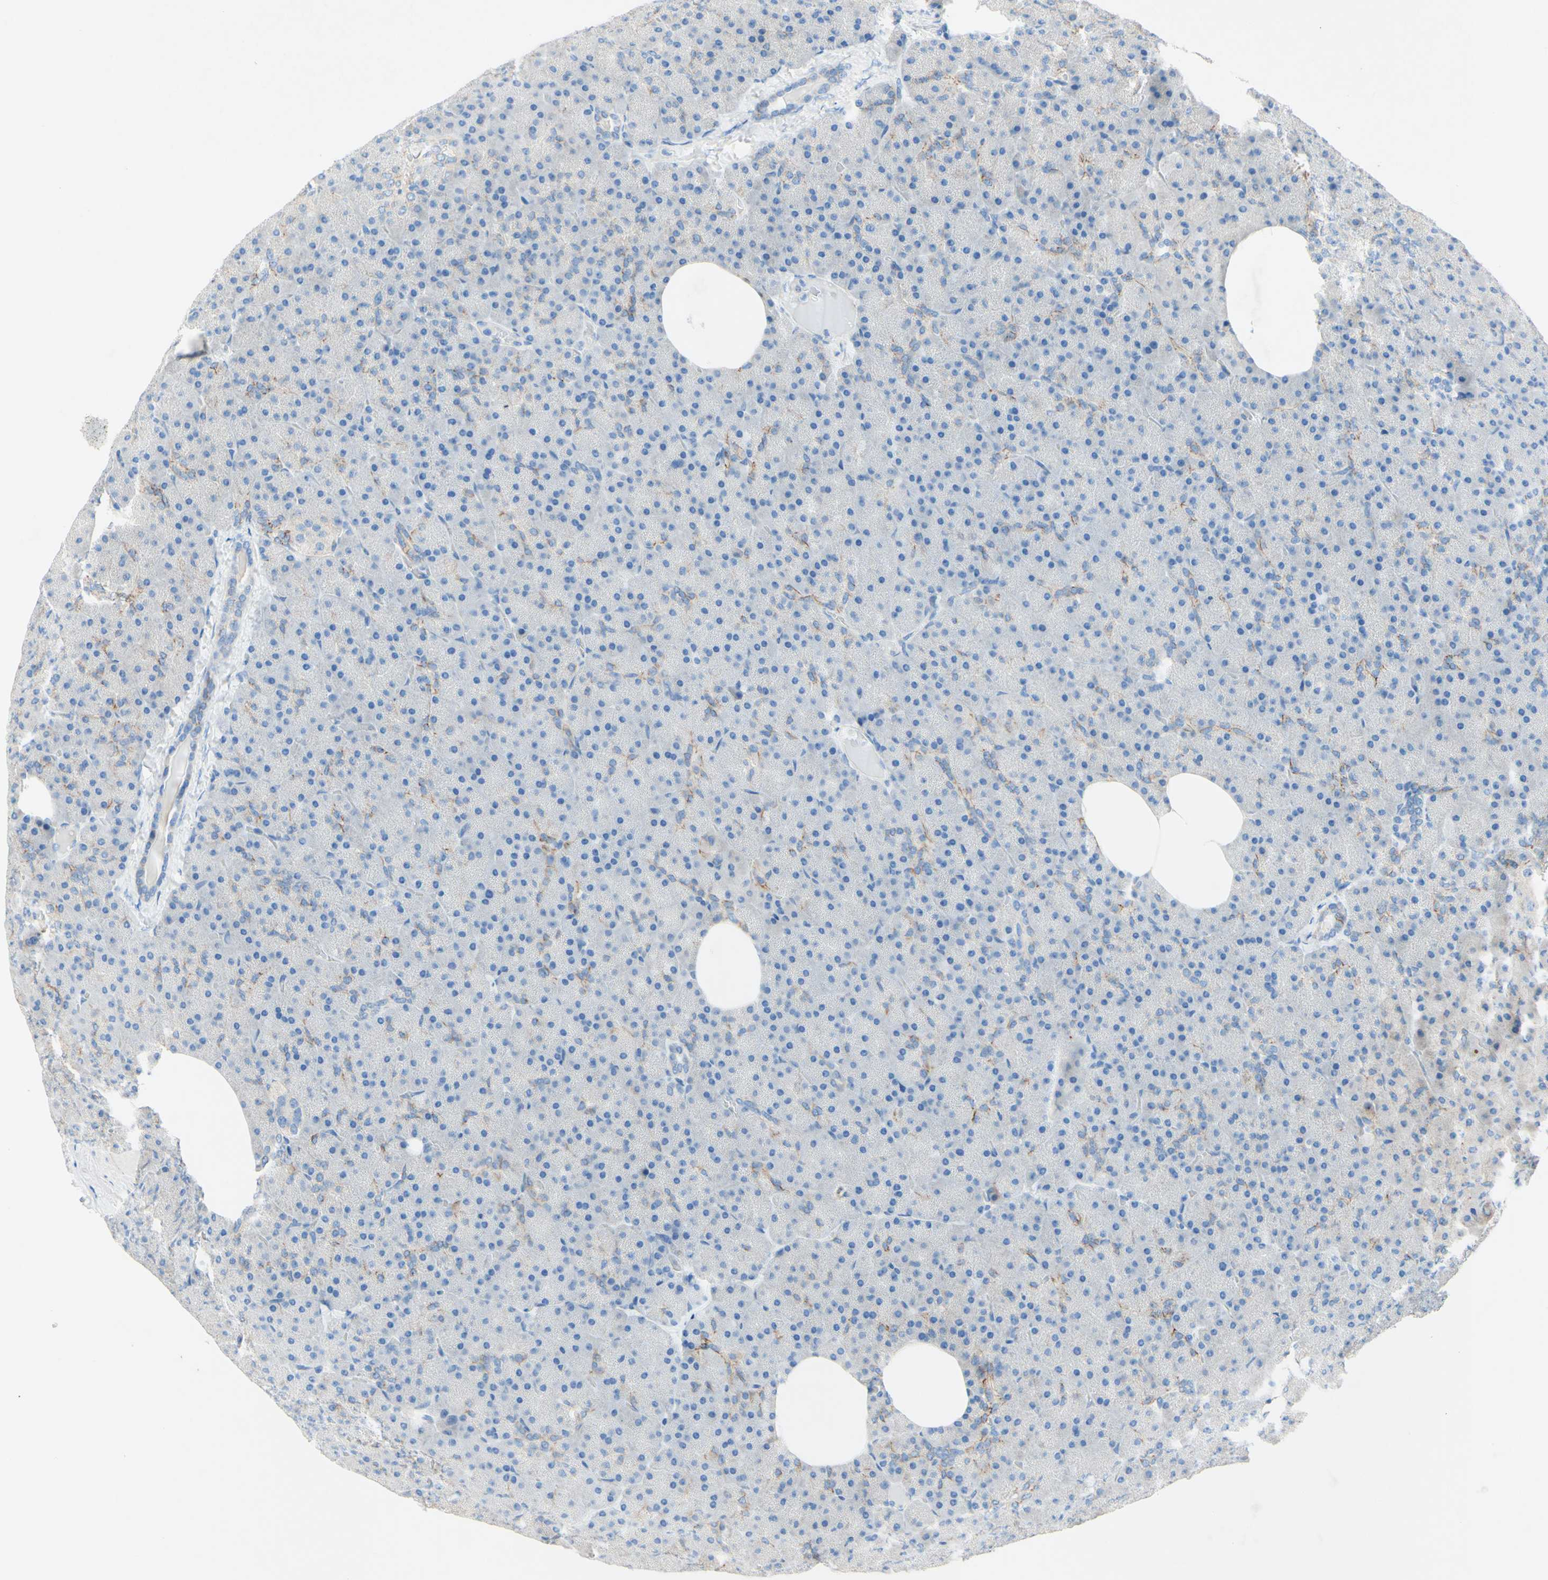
{"staining": {"intensity": "negative", "quantity": "none", "location": "none"}, "tissue": "pancreas", "cell_type": "Exocrine glandular cells", "image_type": "normal", "snomed": [{"axis": "morphology", "description": "Normal tissue, NOS"}, {"axis": "topography", "description": "Pancreas"}], "caption": "Immunohistochemistry (IHC) image of normal pancreas: pancreas stained with DAB demonstrates no significant protein expression in exocrine glandular cells.", "gene": "TMIGD2", "patient": {"sex": "female", "age": 35}}